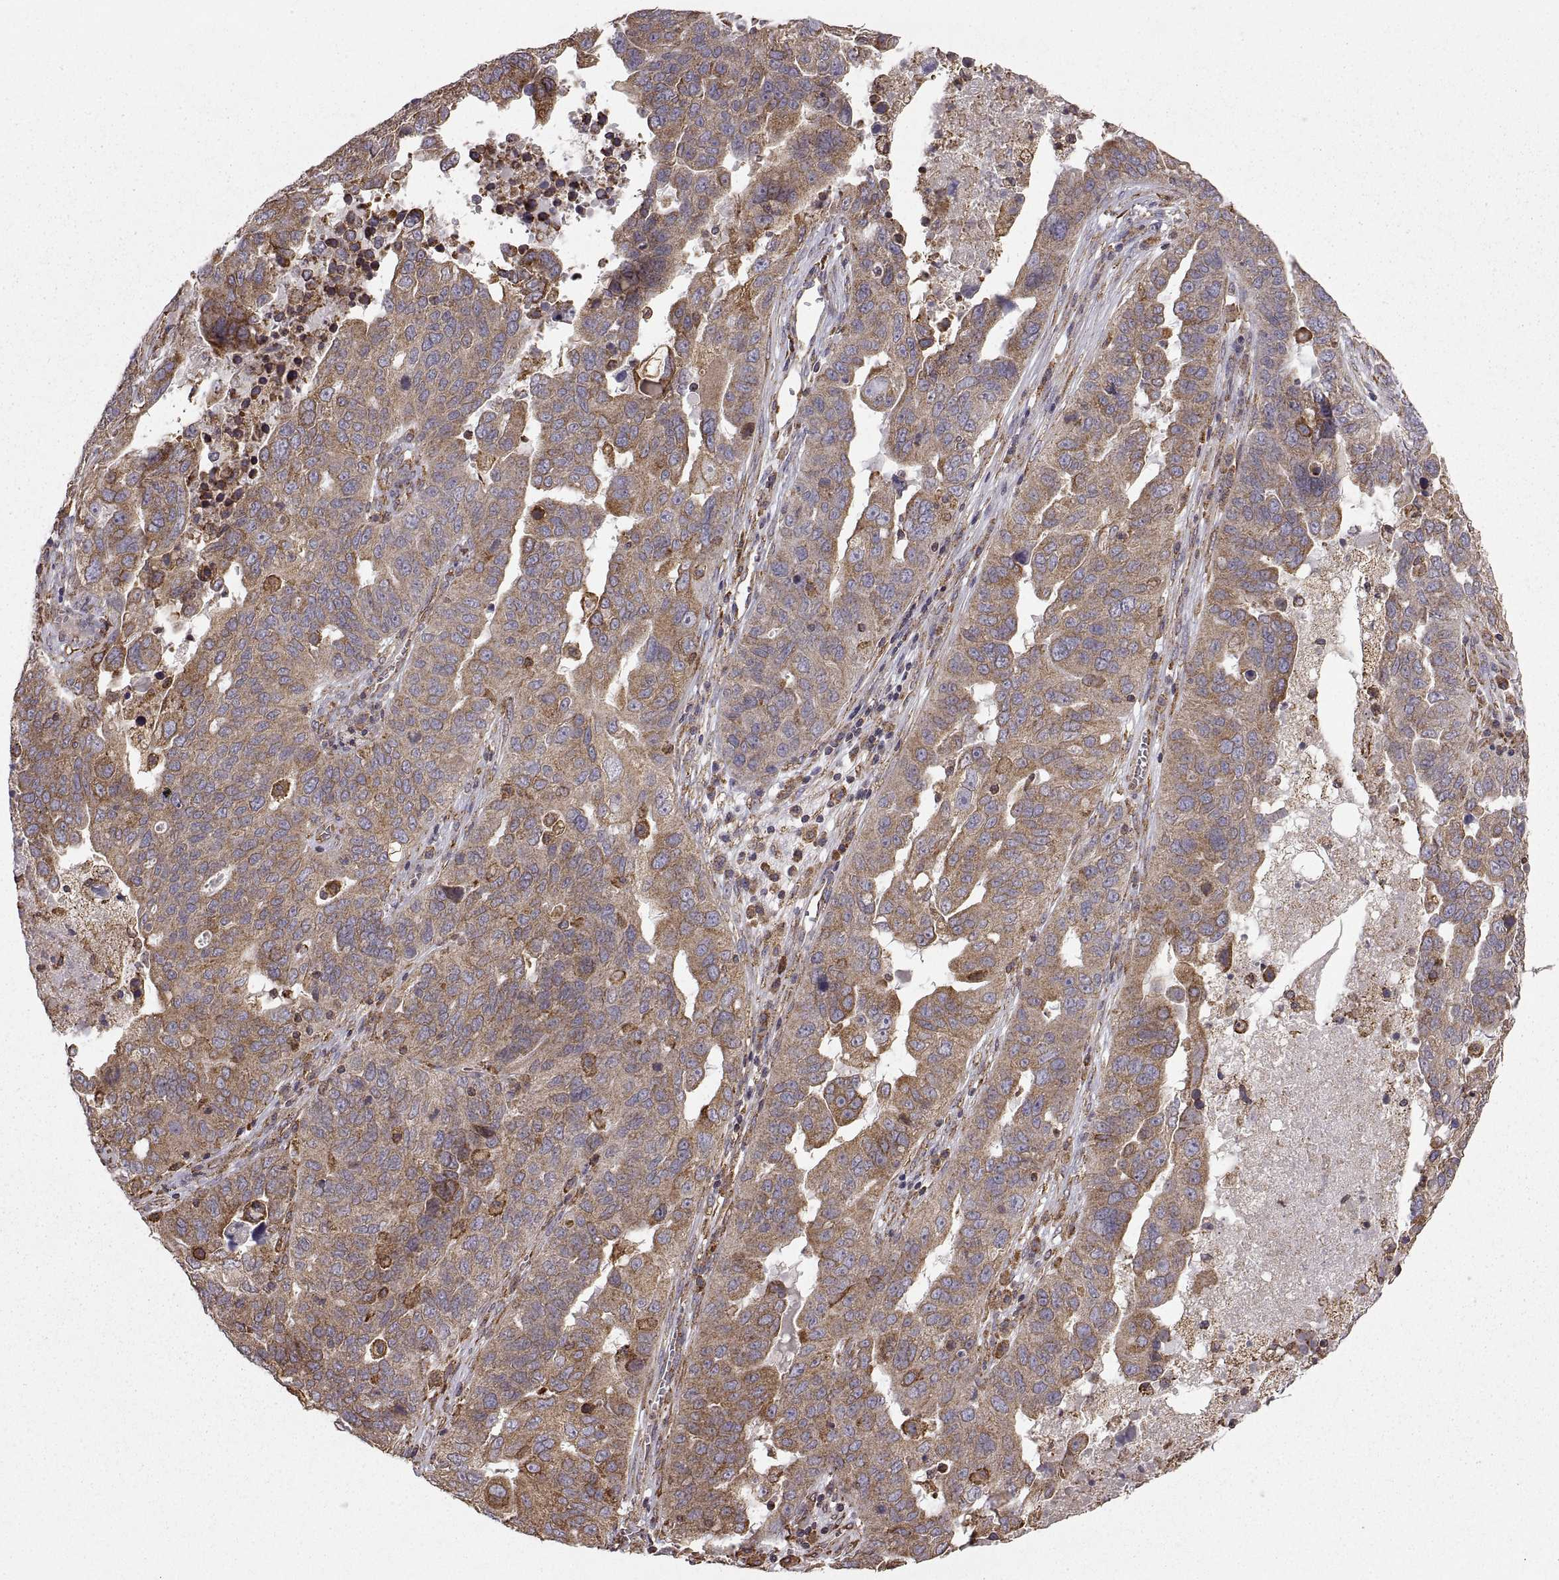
{"staining": {"intensity": "strong", "quantity": "<25%", "location": "cytoplasmic/membranous"}, "tissue": "ovarian cancer", "cell_type": "Tumor cells", "image_type": "cancer", "snomed": [{"axis": "morphology", "description": "Carcinoma, endometroid"}, {"axis": "topography", "description": "Soft tissue"}, {"axis": "topography", "description": "Ovary"}], "caption": "Endometroid carcinoma (ovarian) tissue displays strong cytoplasmic/membranous staining in about <25% of tumor cells", "gene": "PDIA3", "patient": {"sex": "female", "age": 52}}